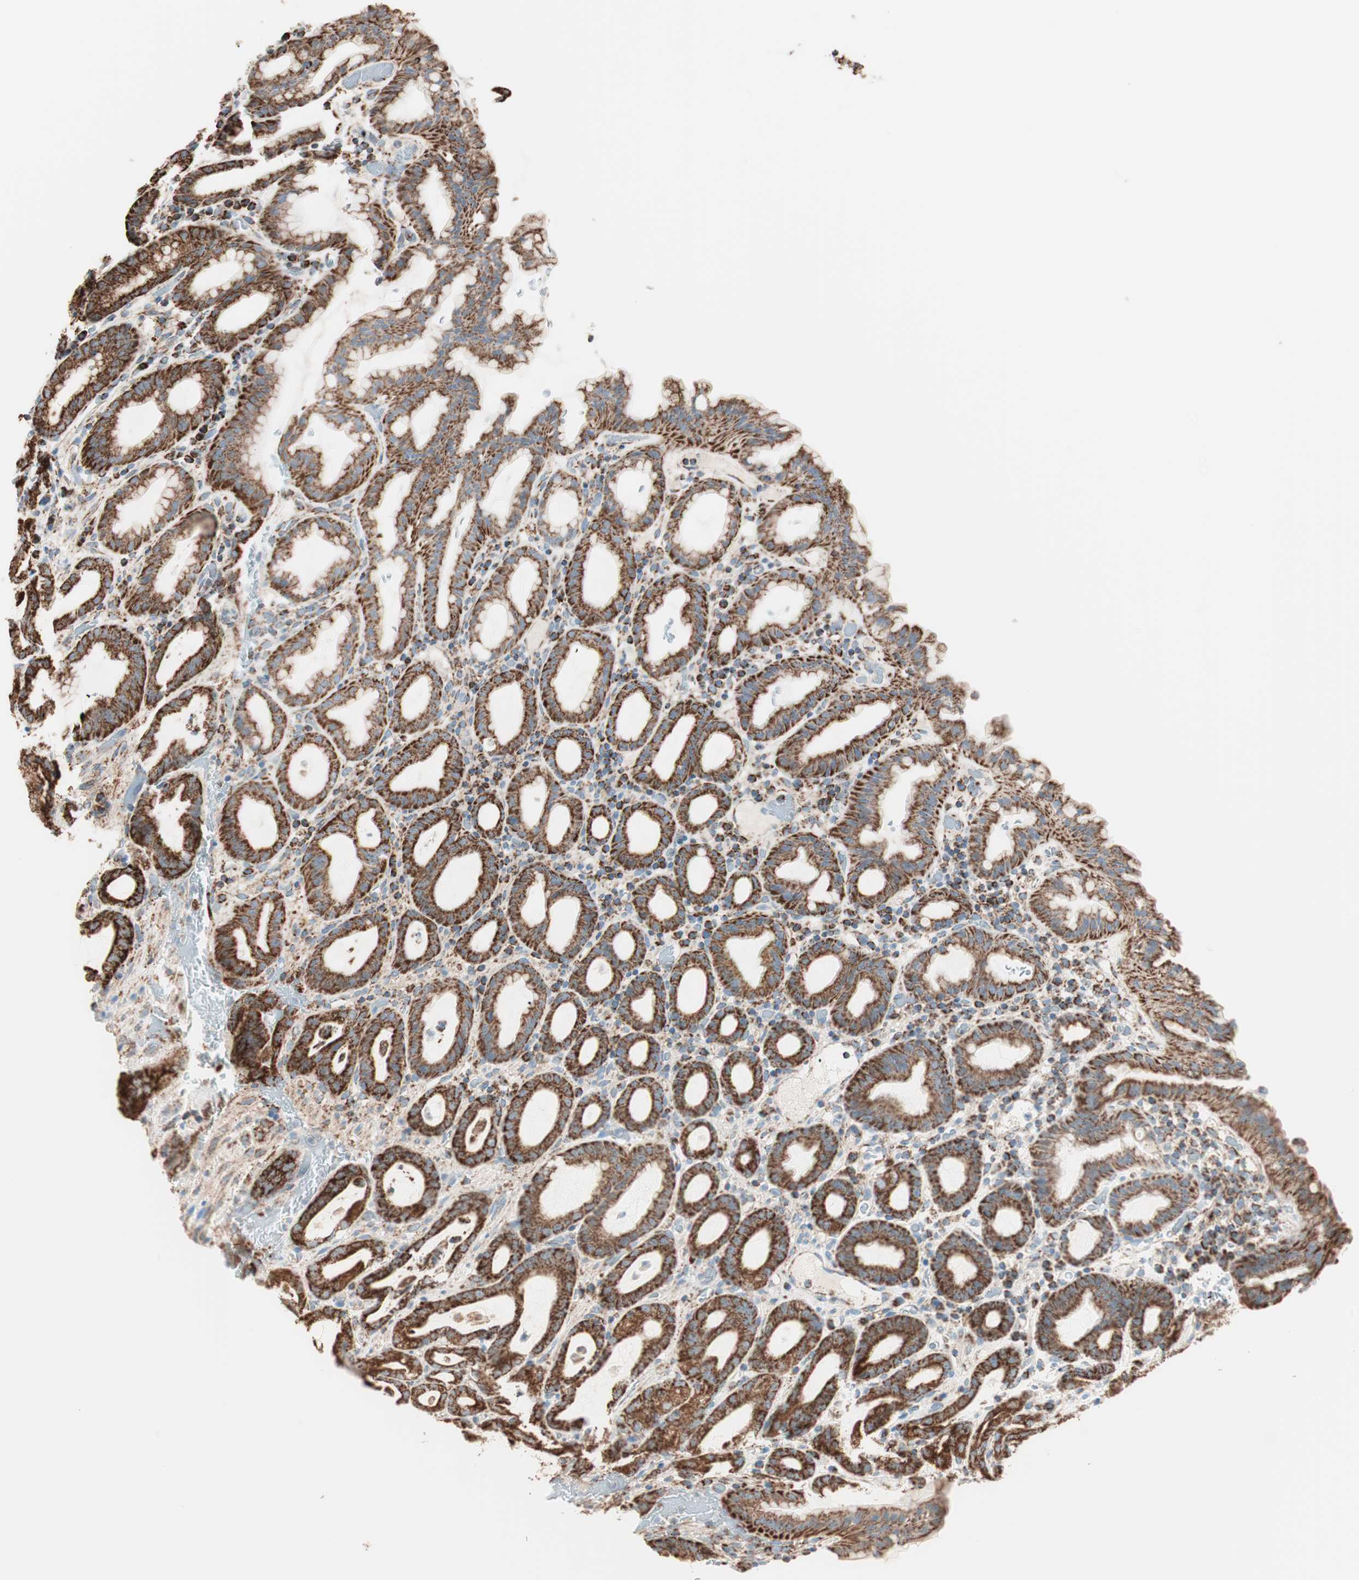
{"staining": {"intensity": "strong", "quantity": ">75%", "location": "cytoplasmic/membranous"}, "tissue": "stomach", "cell_type": "Glandular cells", "image_type": "normal", "snomed": [{"axis": "morphology", "description": "Normal tissue, NOS"}, {"axis": "topography", "description": "Stomach, upper"}], "caption": "Protein analysis of unremarkable stomach exhibits strong cytoplasmic/membranous expression in about >75% of glandular cells. The staining was performed using DAB to visualize the protein expression in brown, while the nuclei were stained in blue with hematoxylin (Magnification: 20x).", "gene": "TOMM22", "patient": {"sex": "male", "age": 68}}